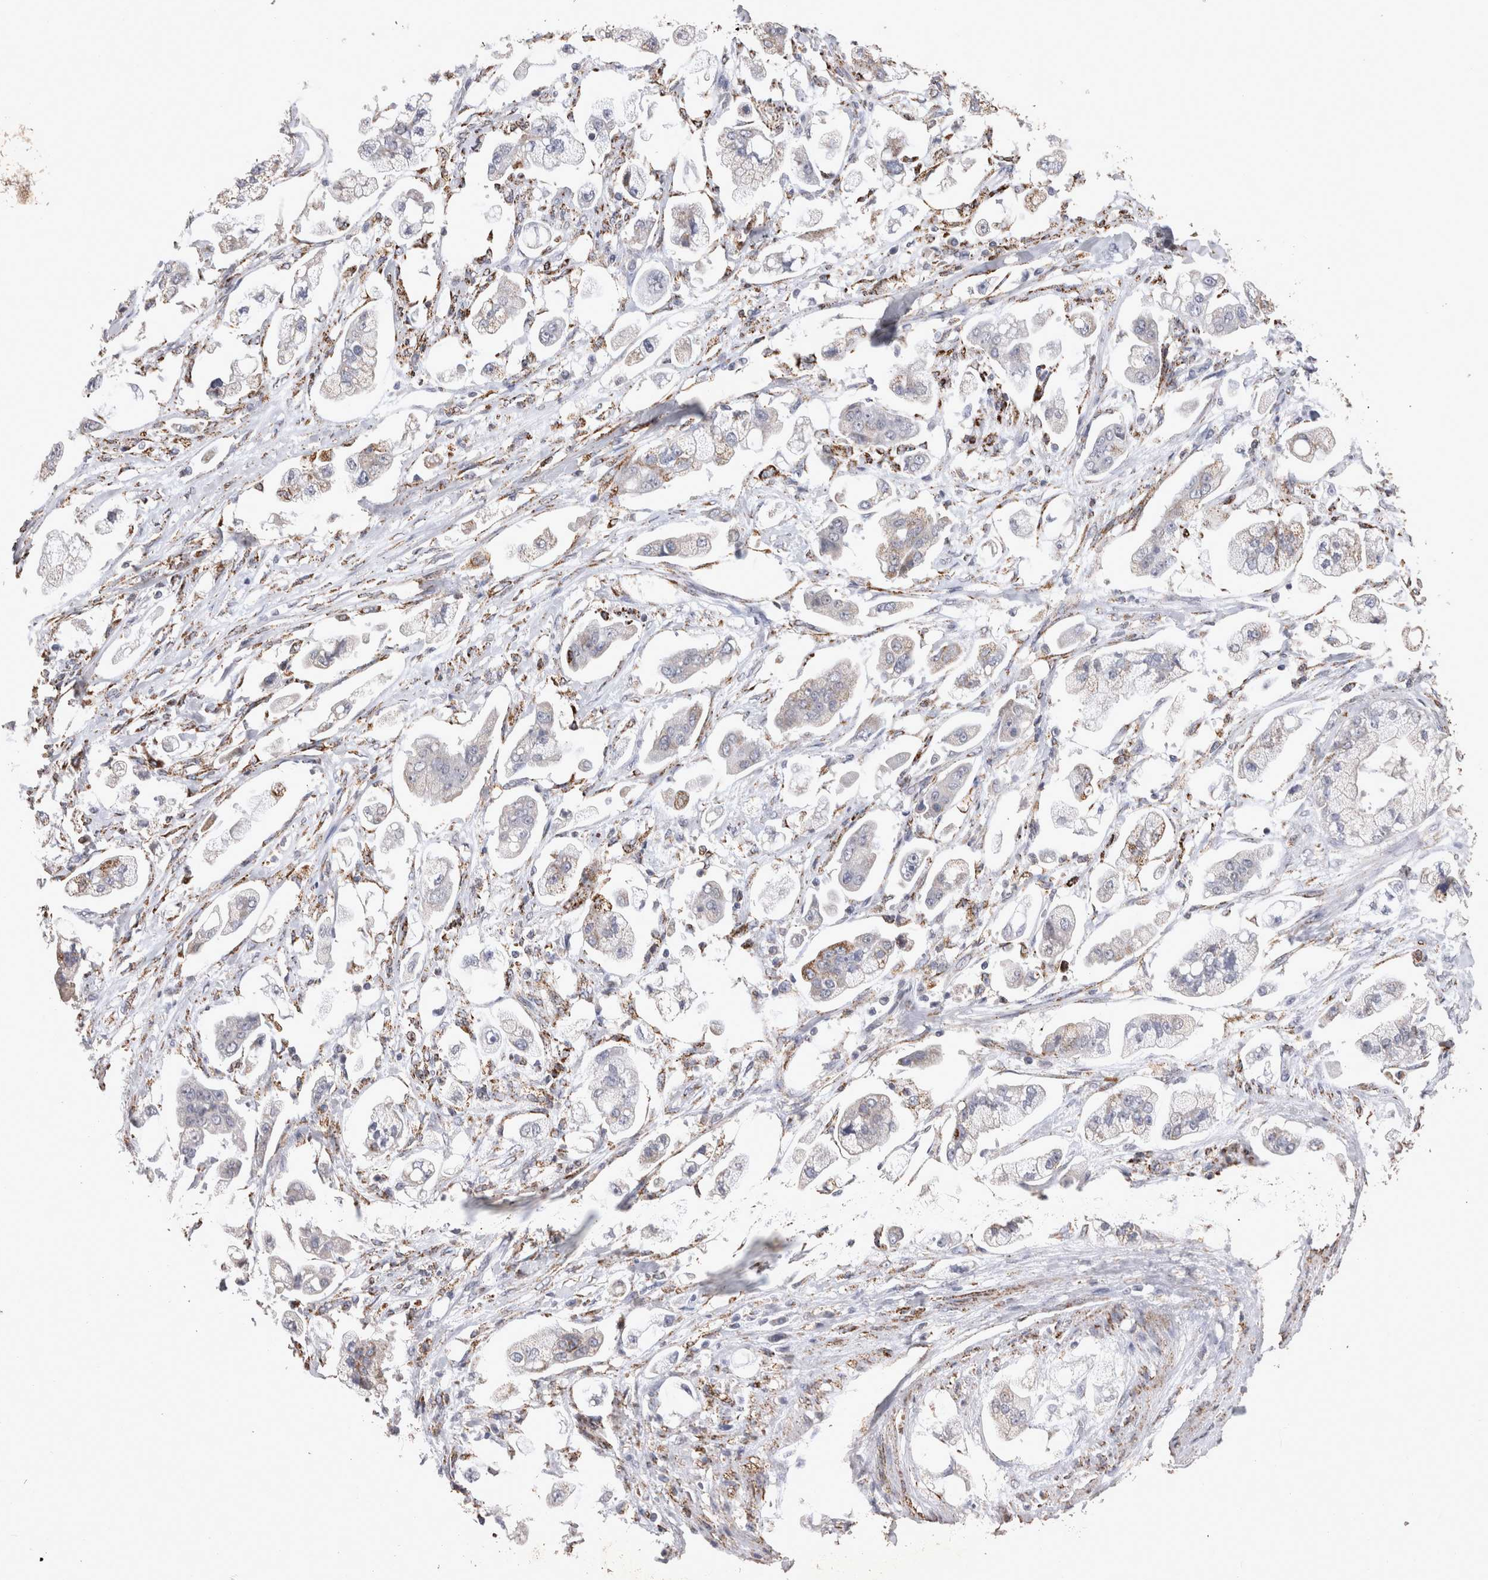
{"staining": {"intensity": "negative", "quantity": "none", "location": "none"}, "tissue": "stomach cancer", "cell_type": "Tumor cells", "image_type": "cancer", "snomed": [{"axis": "morphology", "description": "Adenocarcinoma, NOS"}, {"axis": "topography", "description": "Stomach"}], "caption": "The photomicrograph reveals no staining of tumor cells in stomach cancer (adenocarcinoma).", "gene": "DKK3", "patient": {"sex": "male", "age": 62}}